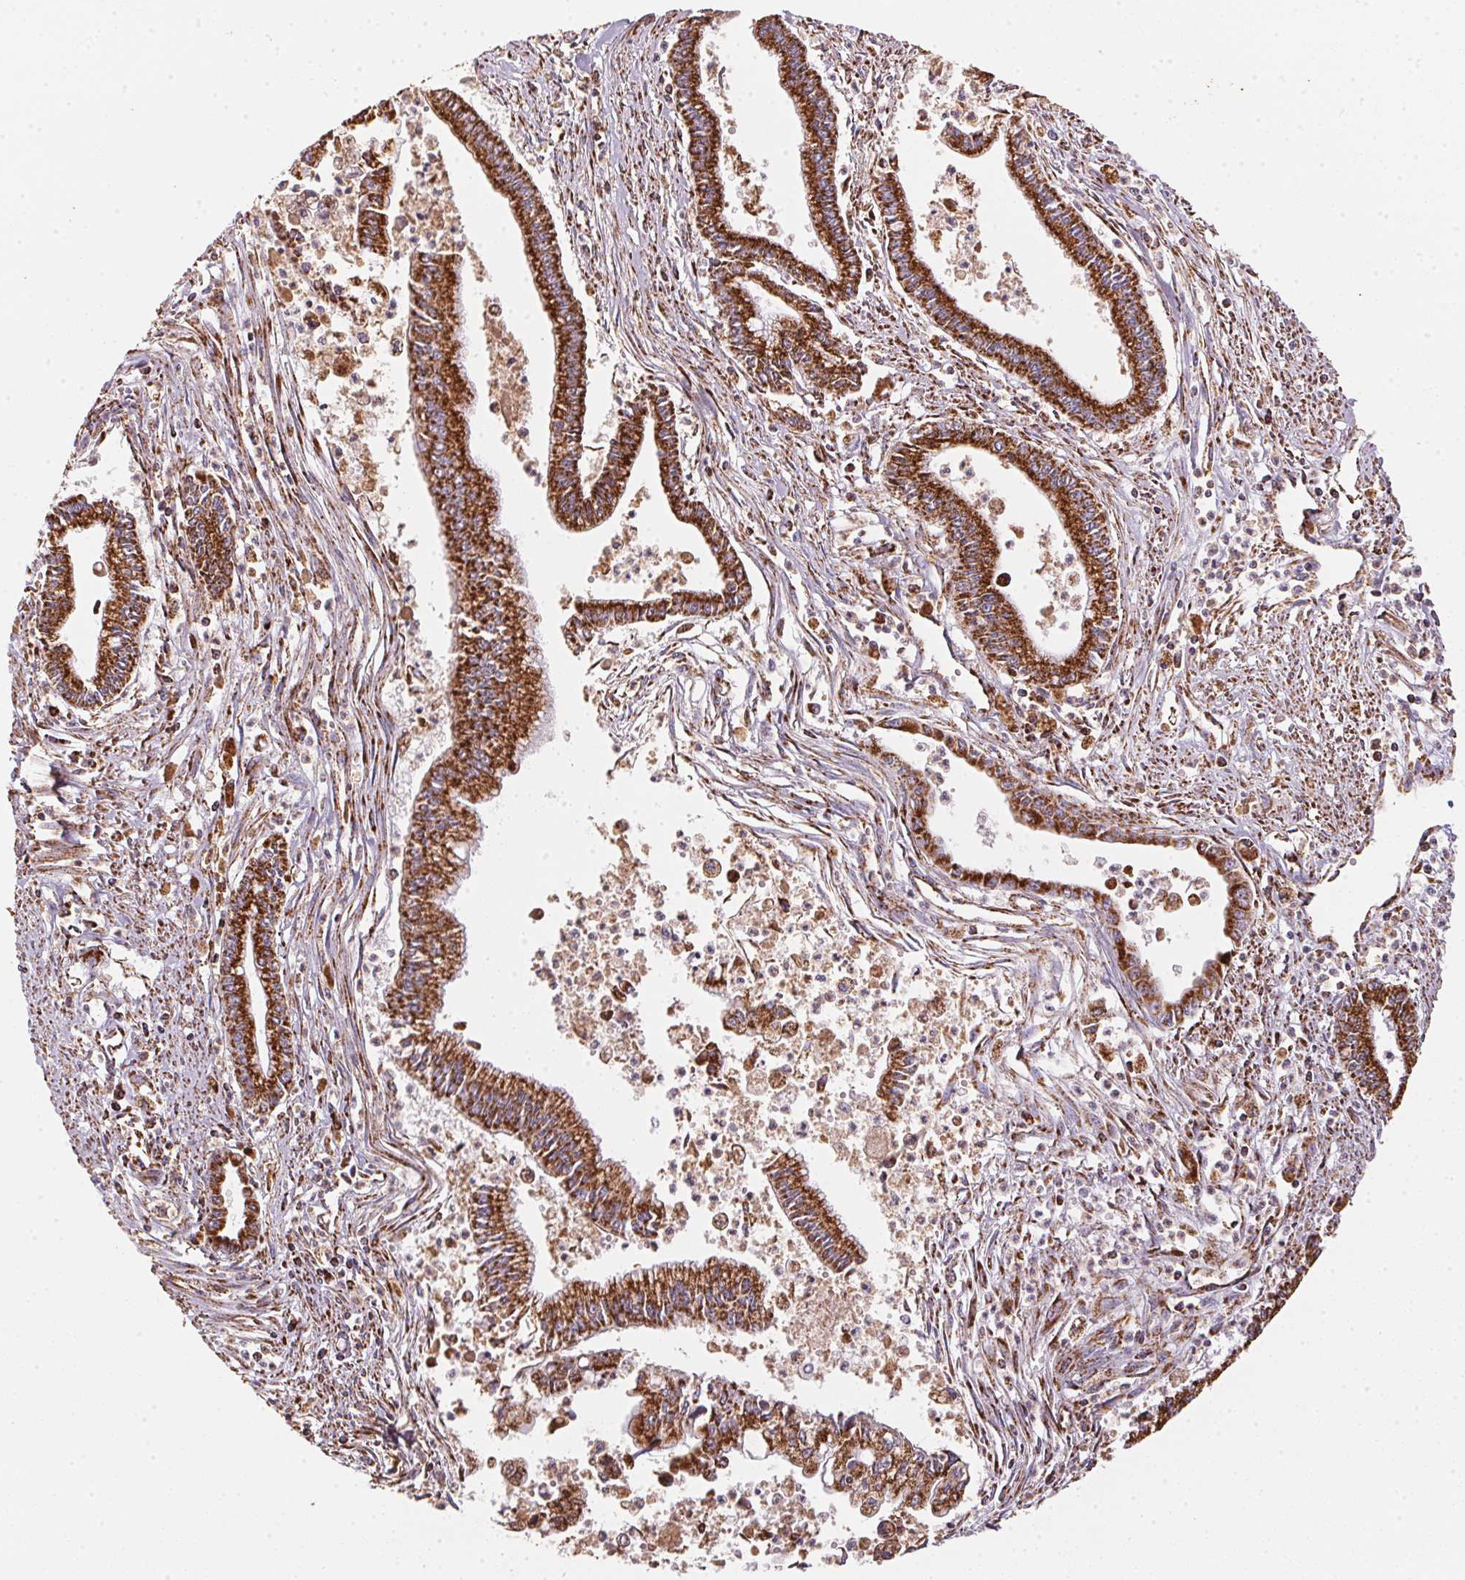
{"staining": {"intensity": "strong", "quantity": ">75%", "location": "cytoplasmic/membranous"}, "tissue": "pancreatic cancer", "cell_type": "Tumor cells", "image_type": "cancer", "snomed": [{"axis": "morphology", "description": "Adenocarcinoma, NOS"}, {"axis": "topography", "description": "Pancreas"}], "caption": "Immunohistochemistry of human pancreatic cancer demonstrates high levels of strong cytoplasmic/membranous staining in approximately >75% of tumor cells.", "gene": "NDUFS2", "patient": {"sex": "female", "age": 65}}